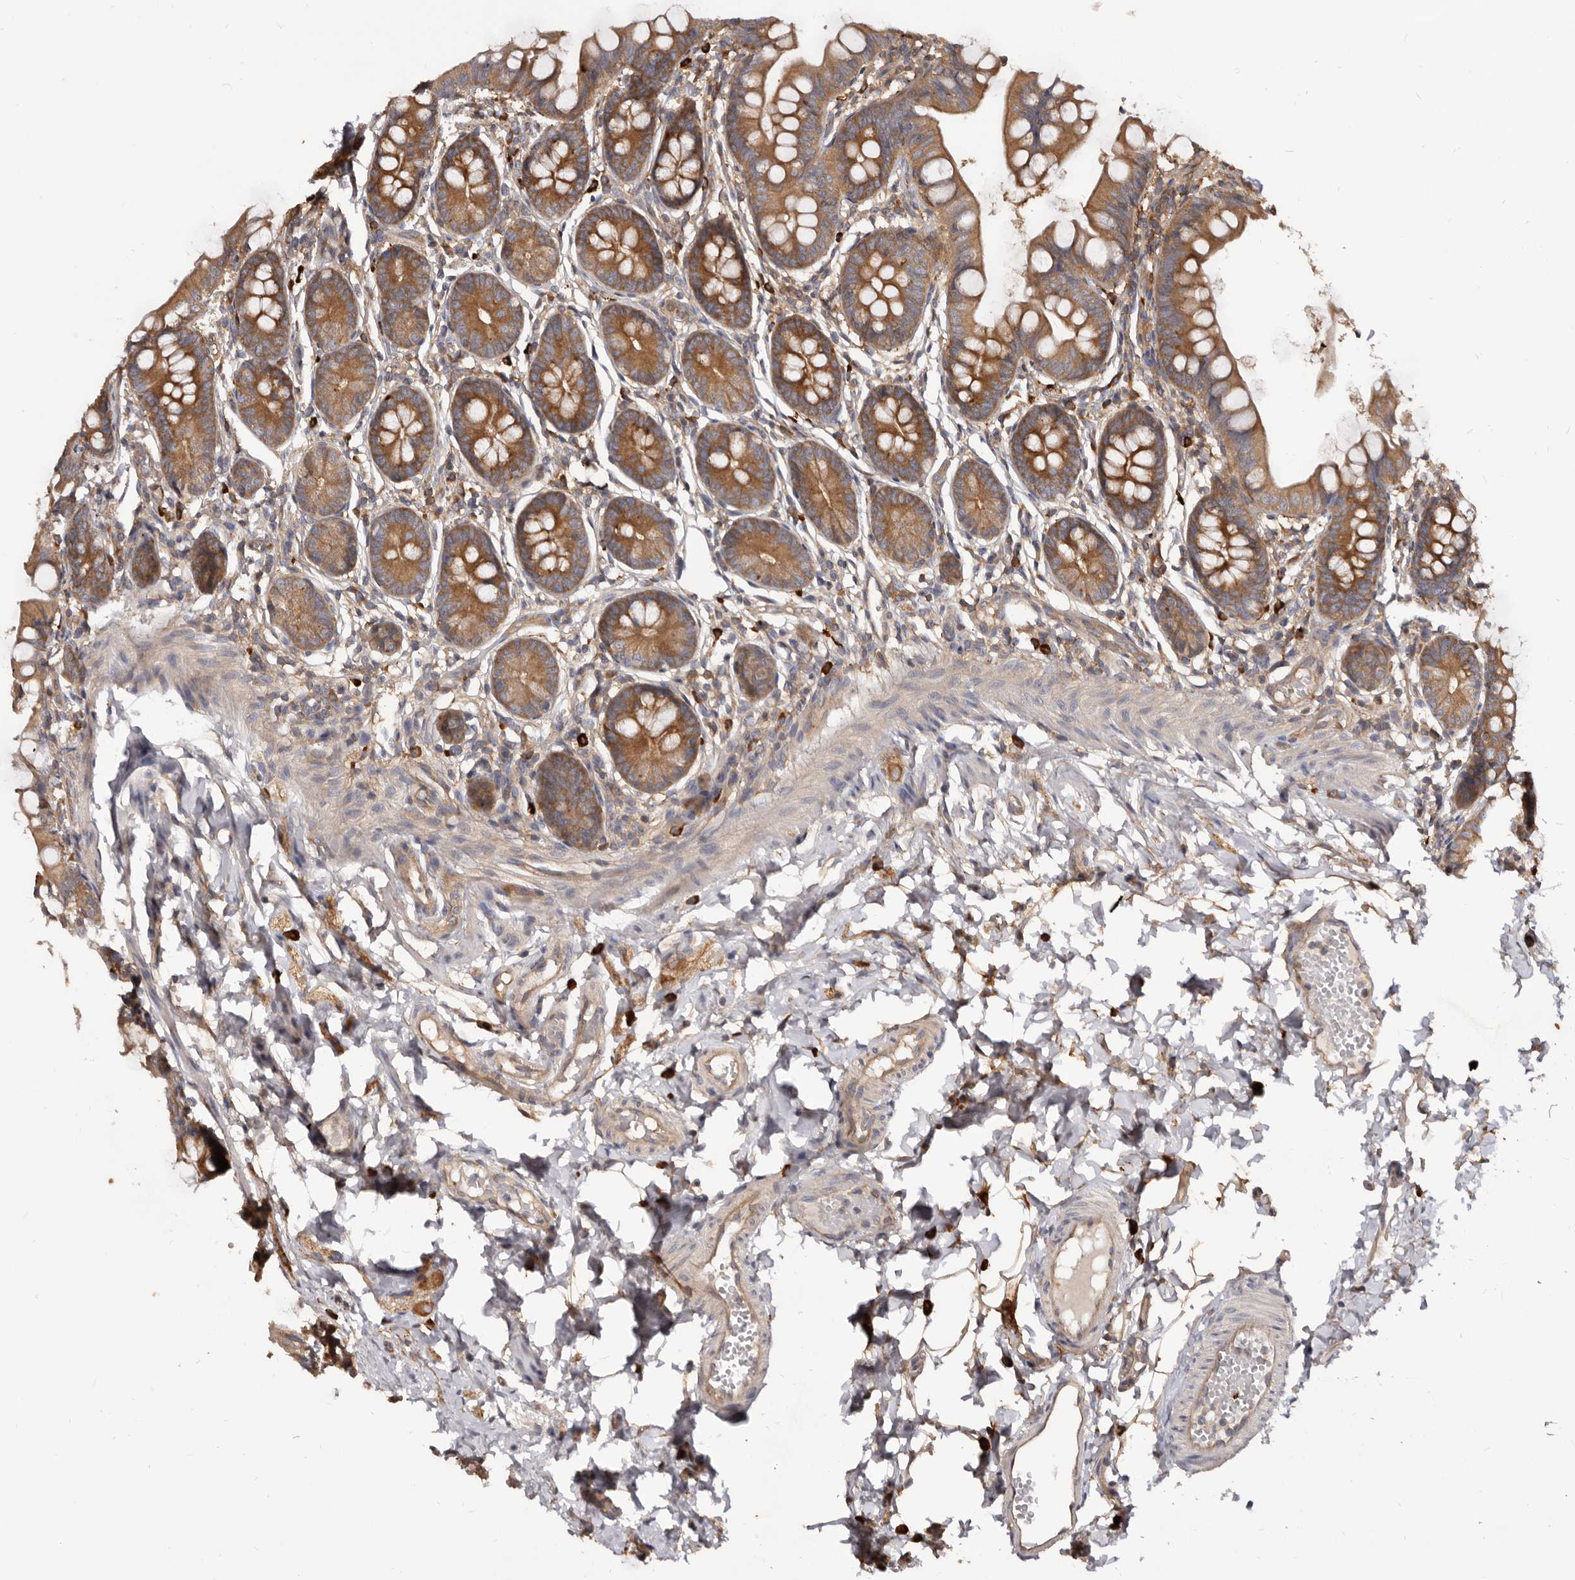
{"staining": {"intensity": "moderate", "quantity": ">75%", "location": "cytoplasmic/membranous"}, "tissue": "small intestine", "cell_type": "Glandular cells", "image_type": "normal", "snomed": [{"axis": "morphology", "description": "Normal tissue, NOS"}, {"axis": "topography", "description": "Small intestine"}], "caption": "Benign small intestine was stained to show a protein in brown. There is medium levels of moderate cytoplasmic/membranous positivity in approximately >75% of glandular cells. (IHC, brightfield microscopy, high magnification).", "gene": "ADAMTS20", "patient": {"sex": "male", "age": 7}}